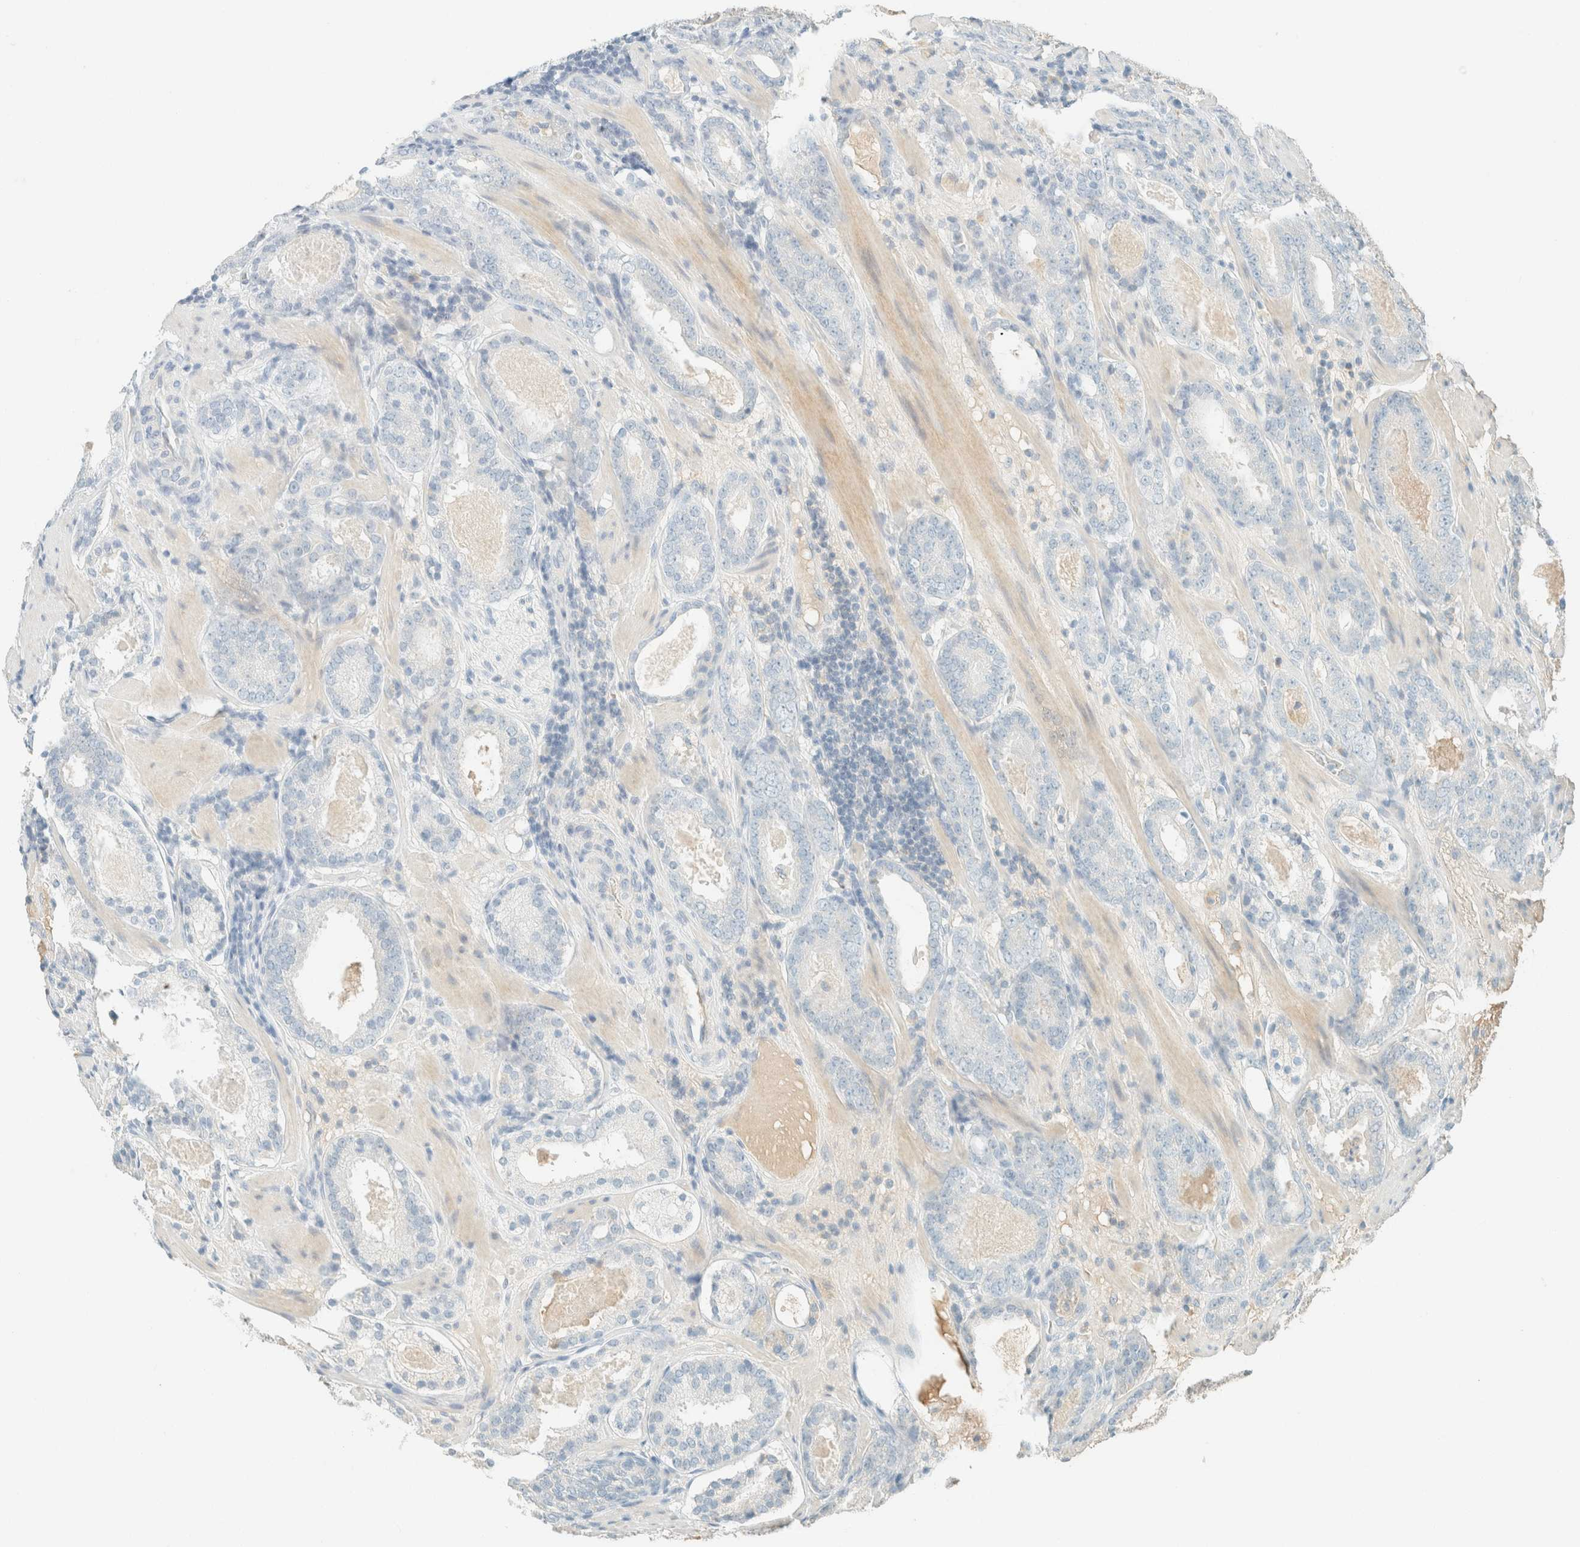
{"staining": {"intensity": "negative", "quantity": "none", "location": "none"}, "tissue": "prostate cancer", "cell_type": "Tumor cells", "image_type": "cancer", "snomed": [{"axis": "morphology", "description": "Adenocarcinoma, Low grade"}, {"axis": "topography", "description": "Prostate"}], "caption": "Immunohistochemistry (IHC) of prostate low-grade adenocarcinoma demonstrates no expression in tumor cells. (DAB IHC, high magnification).", "gene": "GPA33", "patient": {"sex": "male", "age": 69}}